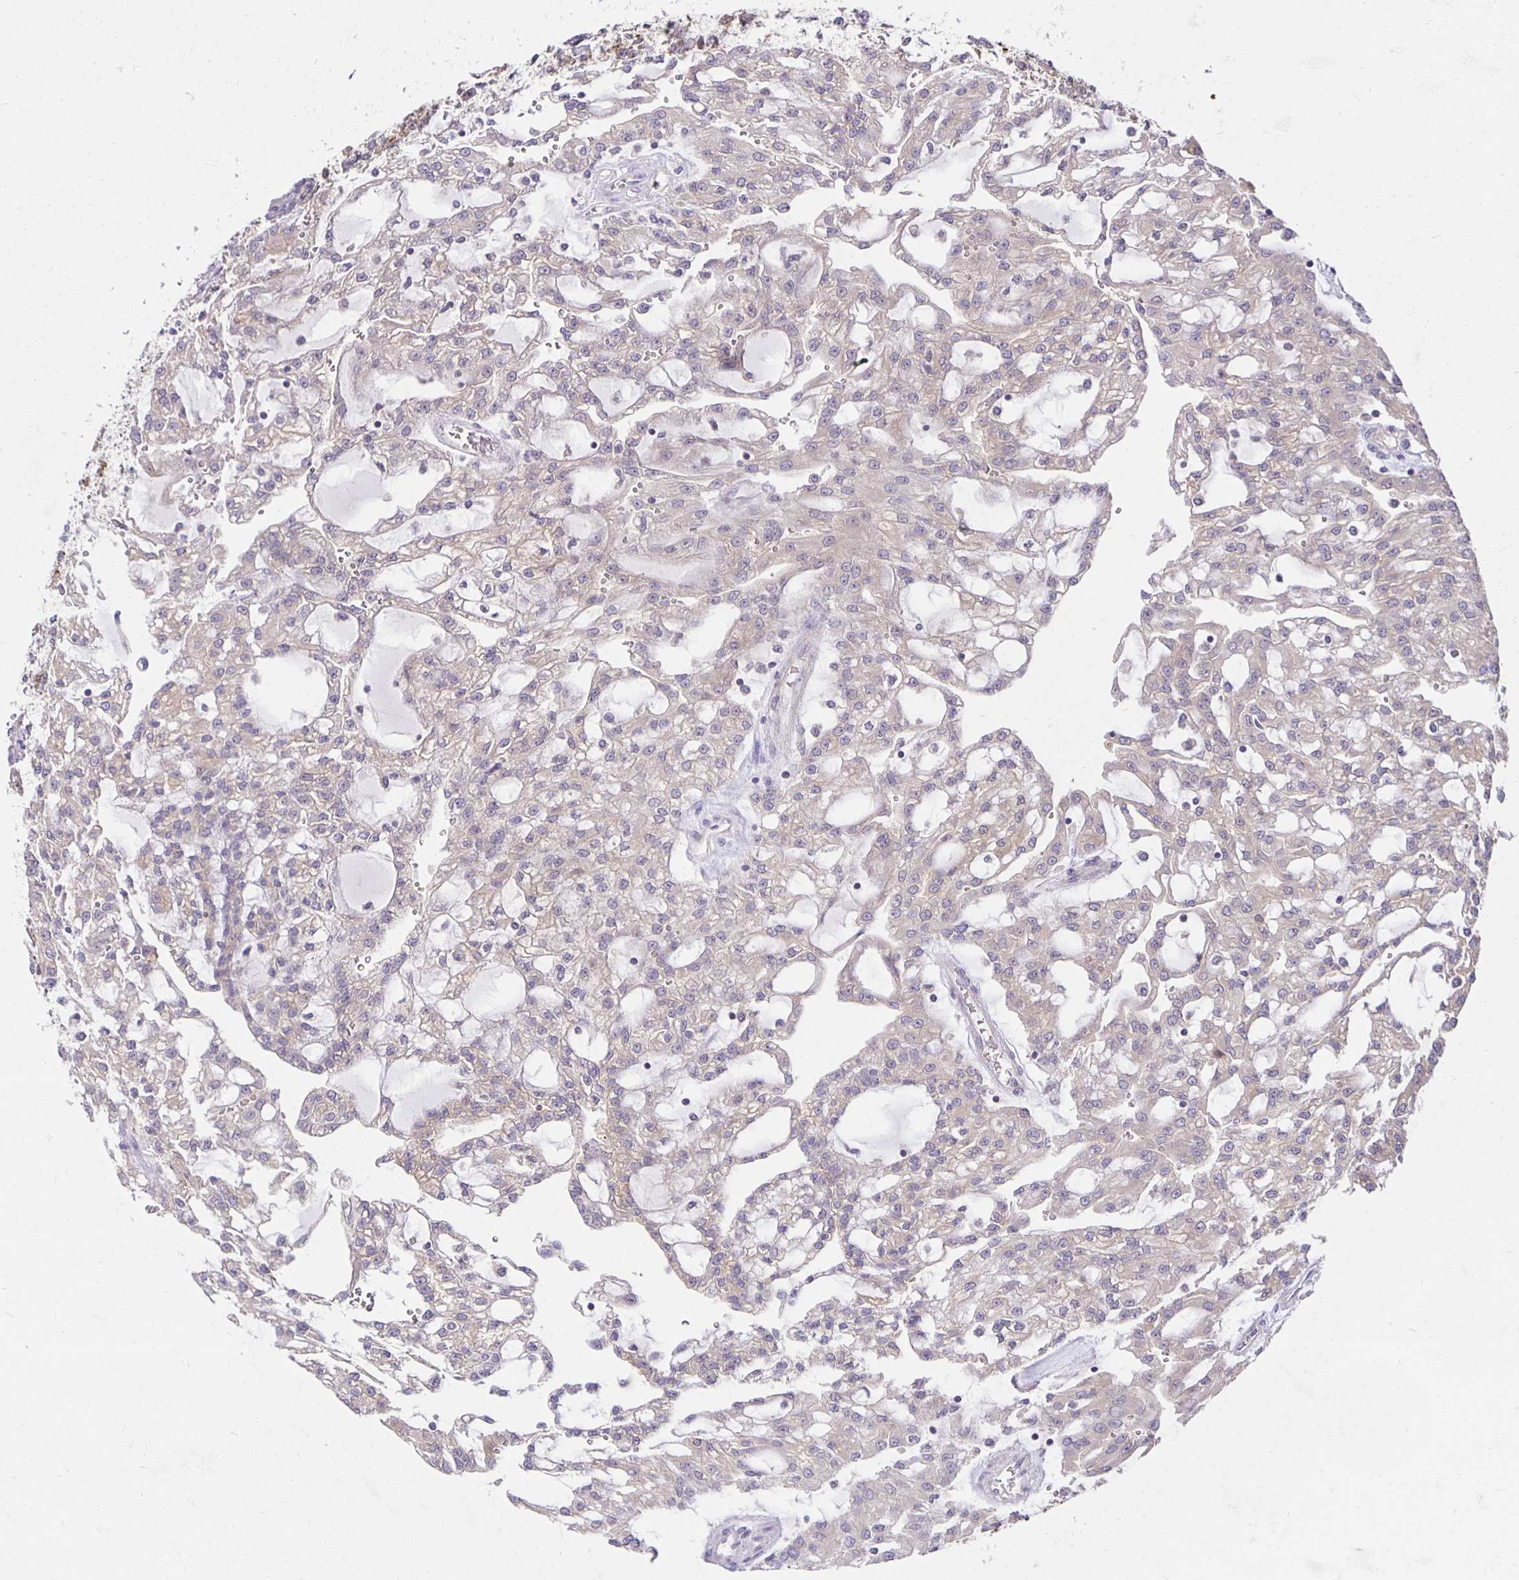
{"staining": {"intensity": "weak", "quantity": "<25%", "location": "cytoplasmic/membranous"}, "tissue": "renal cancer", "cell_type": "Tumor cells", "image_type": "cancer", "snomed": [{"axis": "morphology", "description": "Adenocarcinoma, NOS"}, {"axis": "topography", "description": "Kidney"}], "caption": "Immunohistochemistry image of human adenocarcinoma (renal) stained for a protein (brown), which demonstrates no expression in tumor cells.", "gene": "MIEN1", "patient": {"sex": "male", "age": 63}}